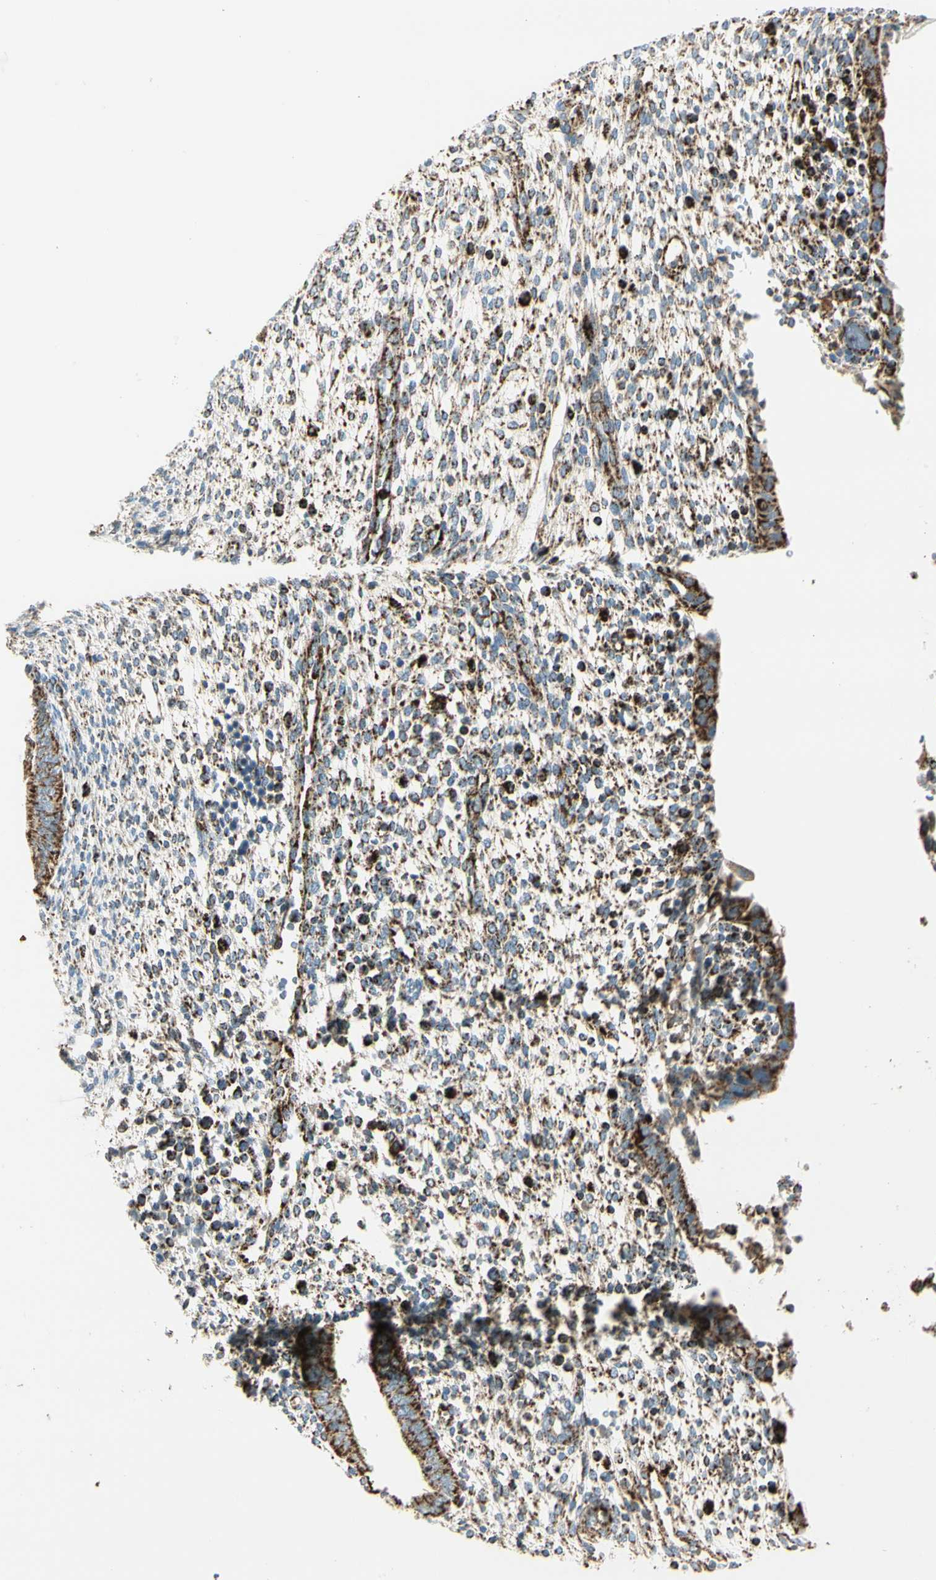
{"staining": {"intensity": "weak", "quantity": ">75%", "location": "cytoplasmic/membranous"}, "tissue": "endometrium", "cell_type": "Cells in endometrial stroma", "image_type": "normal", "snomed": [{"axis": "morphology", "description": "Normal tissue, NOS"}, {"axis": "topography", "description": "Endometrium"}], "caption": "A high-resolution histopathology image shows immunohistochemistry staining of benign endometrium, which shows weak cytoplasmic/membranous staining in about >75% of cells in endometrial stroma. (Stains: DAB (3,3'-diaminobenzidine) in brown, nuclei in blue, Microscopy: brightfield microscopy at high magnification).", "gene": "ME2", "patient": {"sex": "female", "age": 35}}